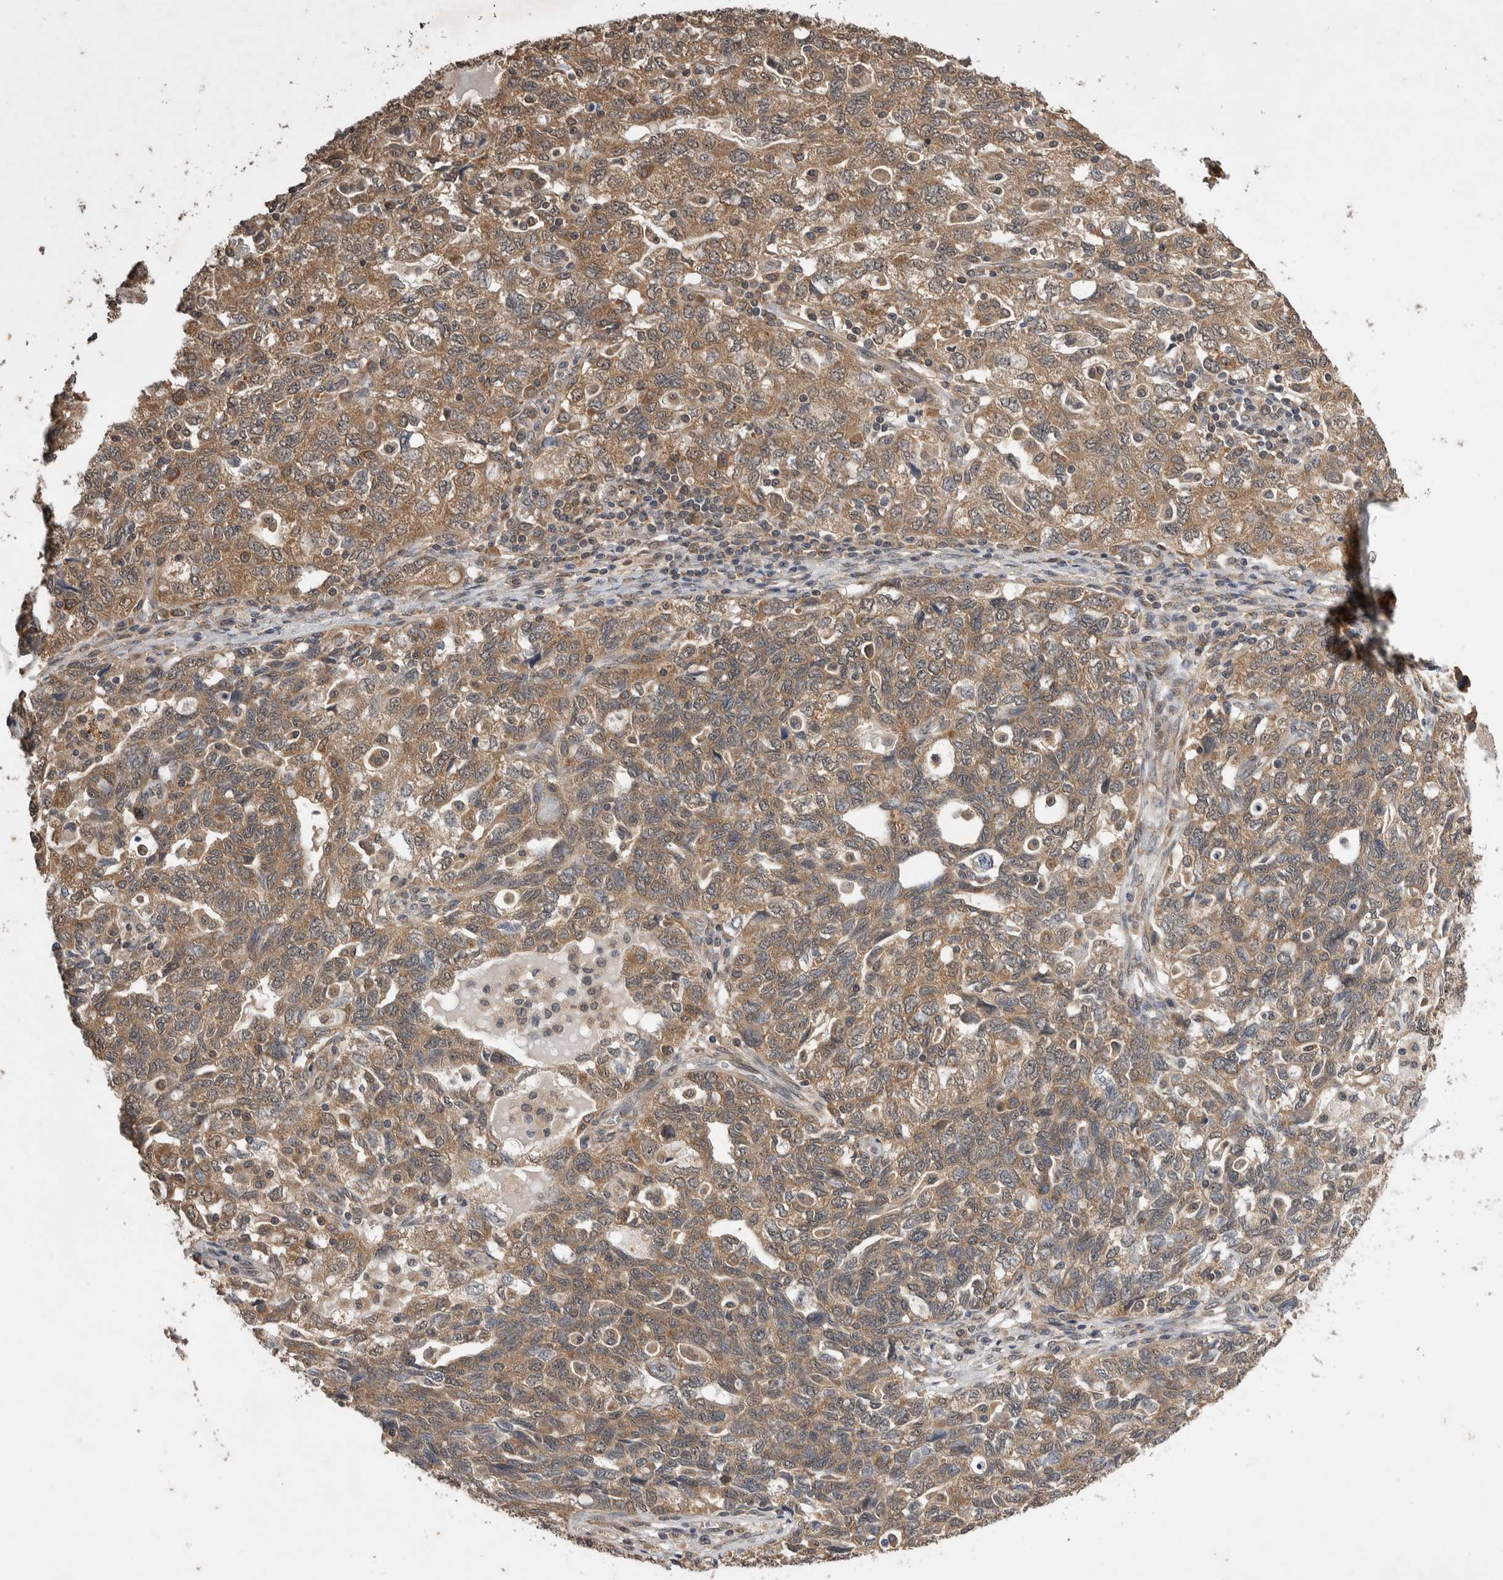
{"staining": {"intensity": "moderate", "quantity": ">75%", "location": "cytoplasmic/membranous"}, "tissue": "ovarian cancer", "cell_type": "Tumor cells", "image_type": "cancer", "snomed": [{"axis": "morphology", "description": "Carcinoma, NOS"}, {"axis": "morphology", "description": "Cystadenocarcinoma, serous, NOS"}, {"axis": "topography", "description": "Ovary"}], "caption": "Tumor cells demonstrate moderate cytoplasmic/membranous positivity in about >75% of cells in ovarian serous cystadenocarcinoma. (IHC, brightfield microscopy, high magnification).", "gene": "DVL2", "patient": {"sex": "female", "age": 69}}